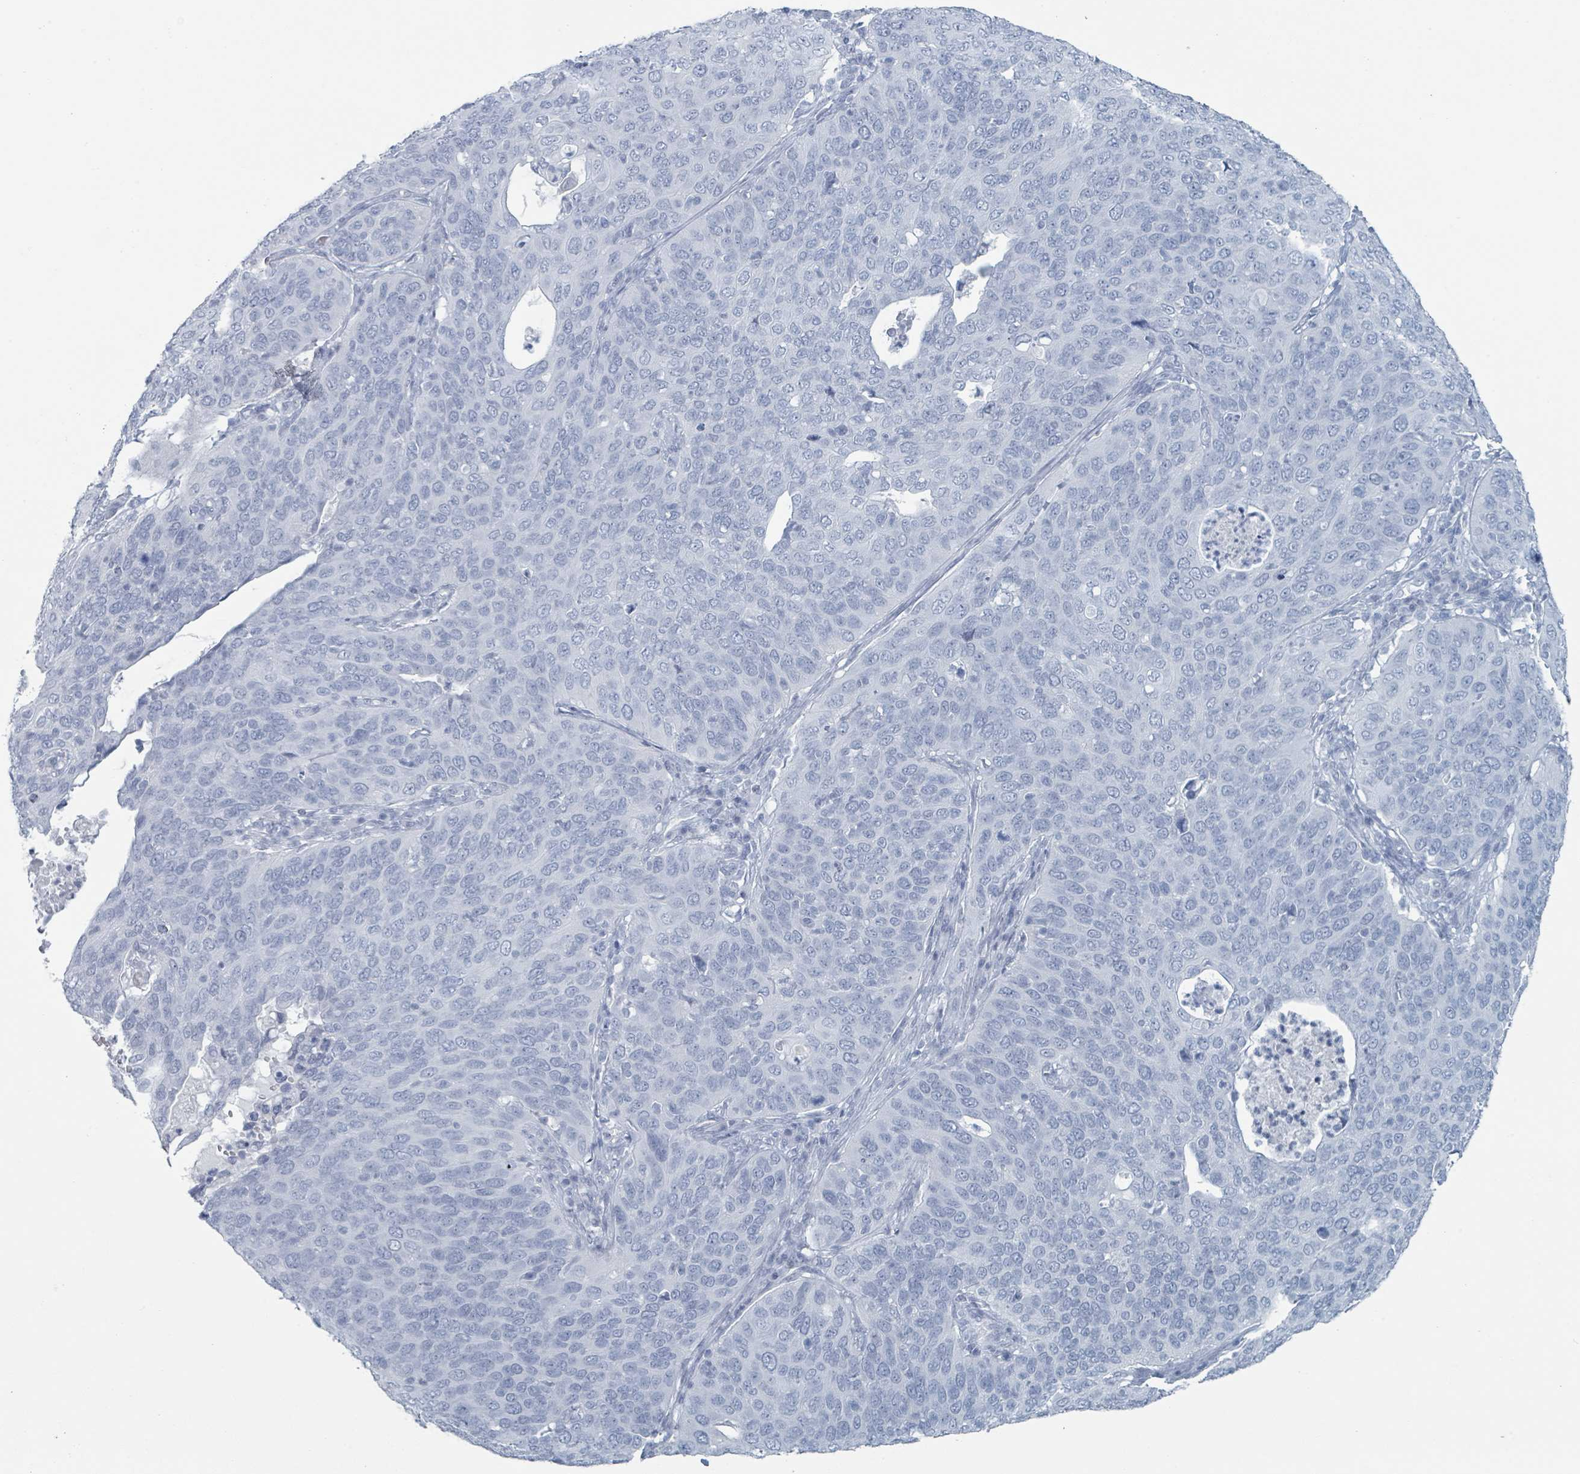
{"staining": {"intensity": "negative", "quantity": "none", "location": "none"}, "tissue": "cervical cancer", "cell_type": "Tumor cells", "image_type": "cancer", "snomed": [{"axis": "morphology", "description": "Squamous cell carcinoma, NOS"}, {"axis": "topography", "description": "Cervix"}], "caption": "A micrograph of human cervical squamous cell carcinoma is negative for staining in tumor cells. (IHC, brightfield microscopy, high magnification).", "gene": "GPR15LG", "patient": {"sex": "female", "age": 36}}